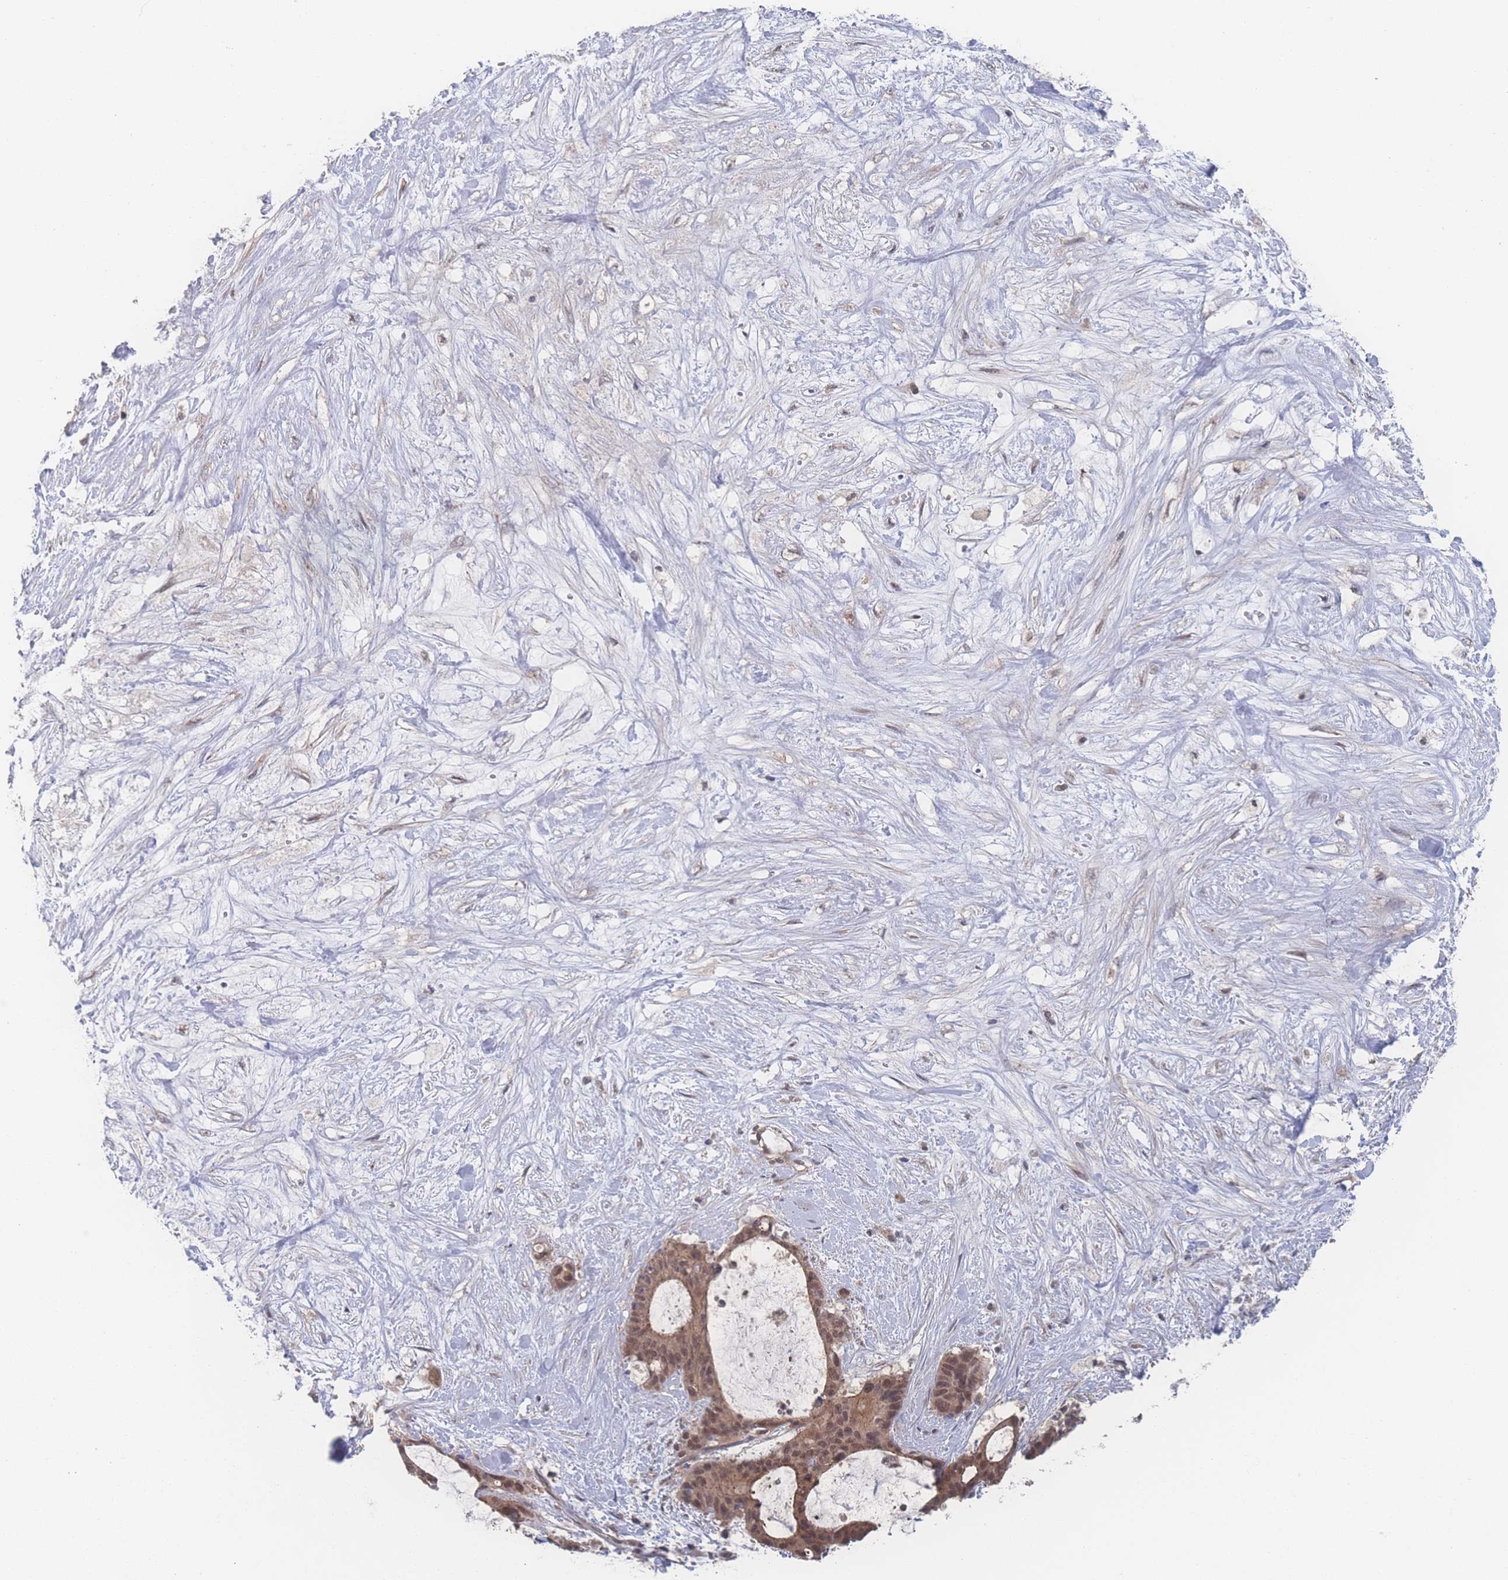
{"staining": {"intensity": "moderate", "quantity": ">75%", "location": "cytoplasmic/membranous,nuclear"}, "tissue": "liver cancer", "cell_type": "Tumor cells", "image_type": "cancer", "snomed": [{"axis": "morphology", "description": "Normal tissue, NOS"}, {"axis": "morphology", "description": "Cholangiocarcinoma"}, {"axis": "topography", "description": "Liver"}, {"axis": "topography", "description": "Peripheral nerve tissue"}], "caption": "A photomicrograph of human liver cancer (cholangiocarcinoma) stained for a protein reveals moderate cytoplasmic/membranous and nuclear brown staining in tumor cells.", "gene": "NBEAL1", "patient": {"sex": "female", "age": 73}}